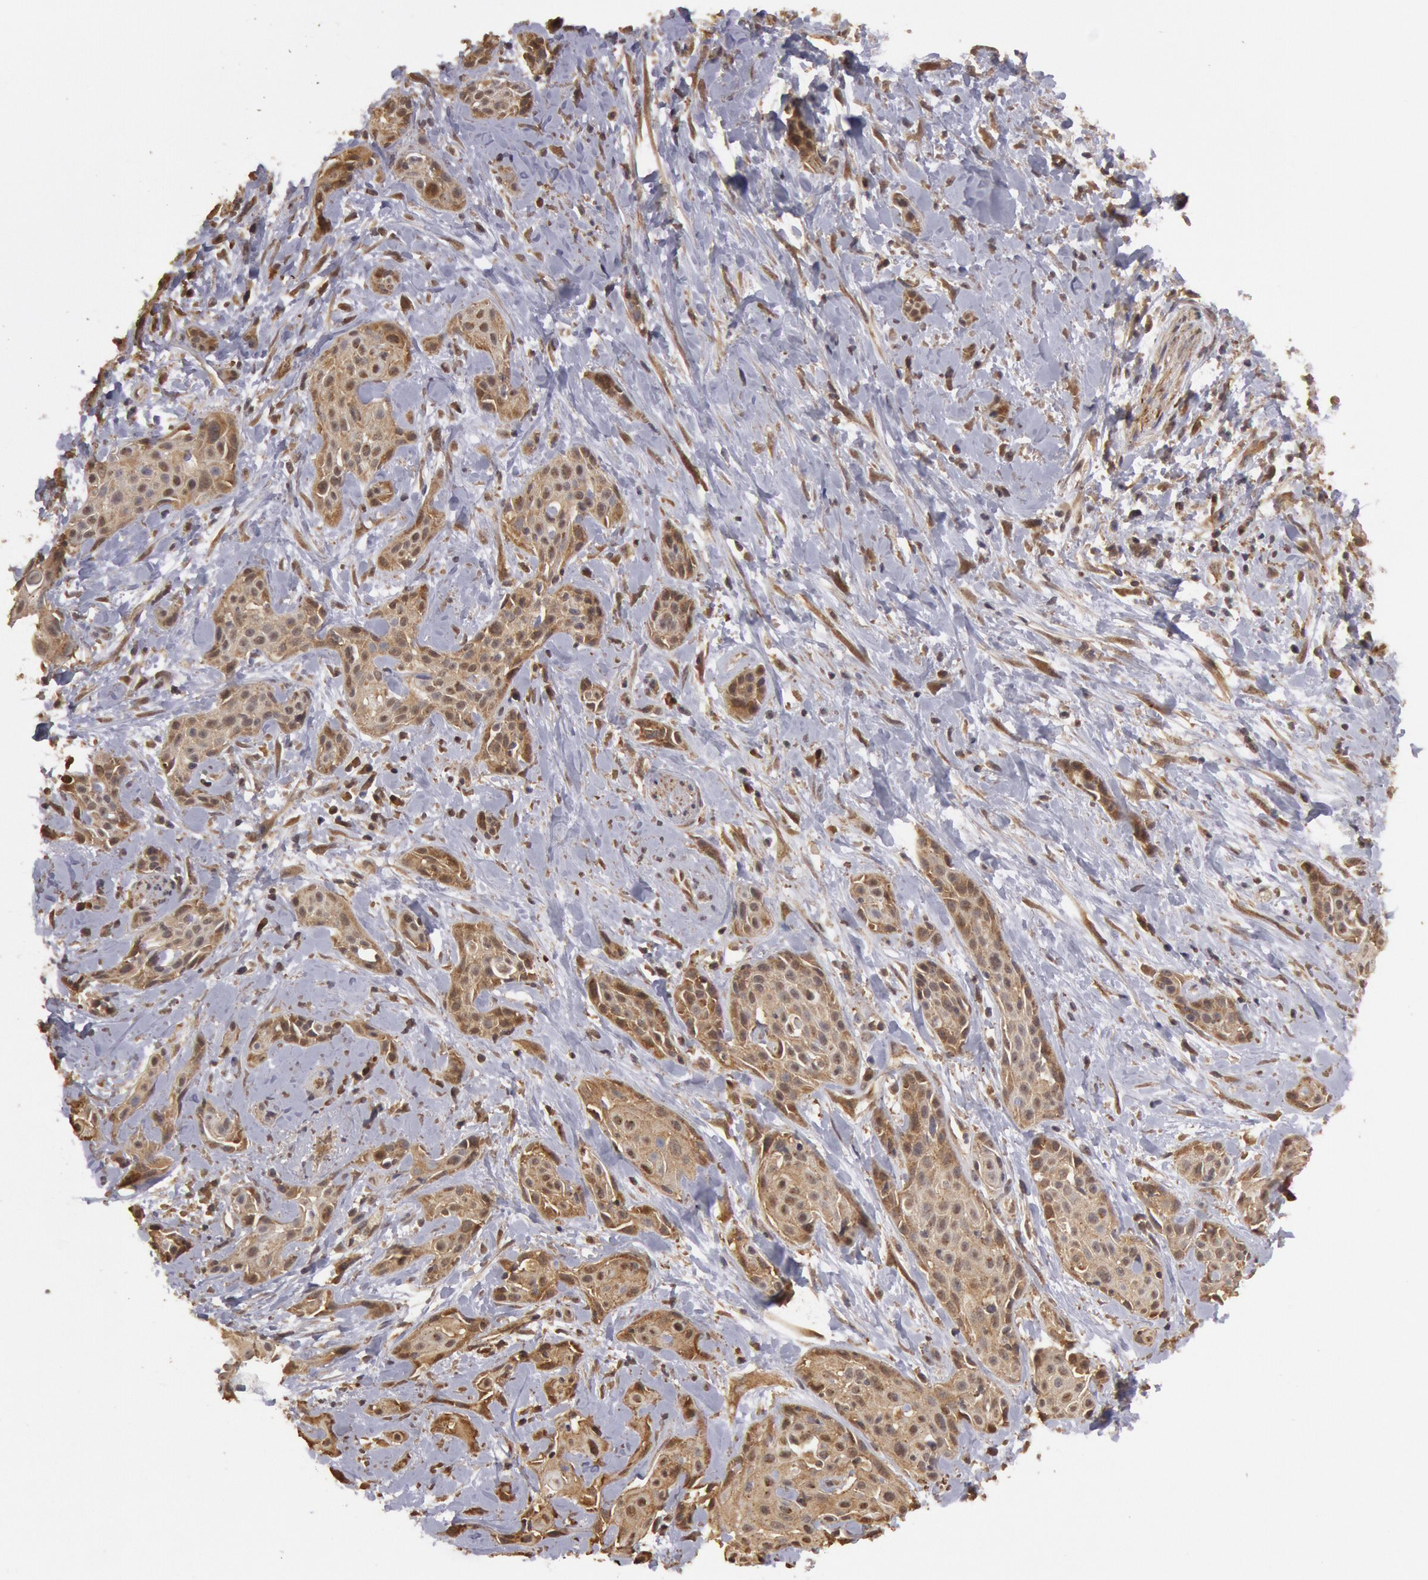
{"staining": {"intensity": "moderate", "quantity": ">75%", "location": "cytoplasmic/membranous,nuclear"}, "tissue": "skin cancer", "cell_type": "Tumor cells", "image_type": "cancer", "snomed": [{"axis": "morphology", "description": "Squamous cell carcinoma, NOS"}, {"axis": "topography", "description": "Skin"}, {"axis": "topography", "description": "Anal"}], "caption": "Tumor cells reveal medium levels of moderate cytoplasmic/membranous and nuclear staining in about >75% of cells in human skin squamous cell carcinoma.", "gene": "USP14", "patient": {"sex": "male", "age": 64}}